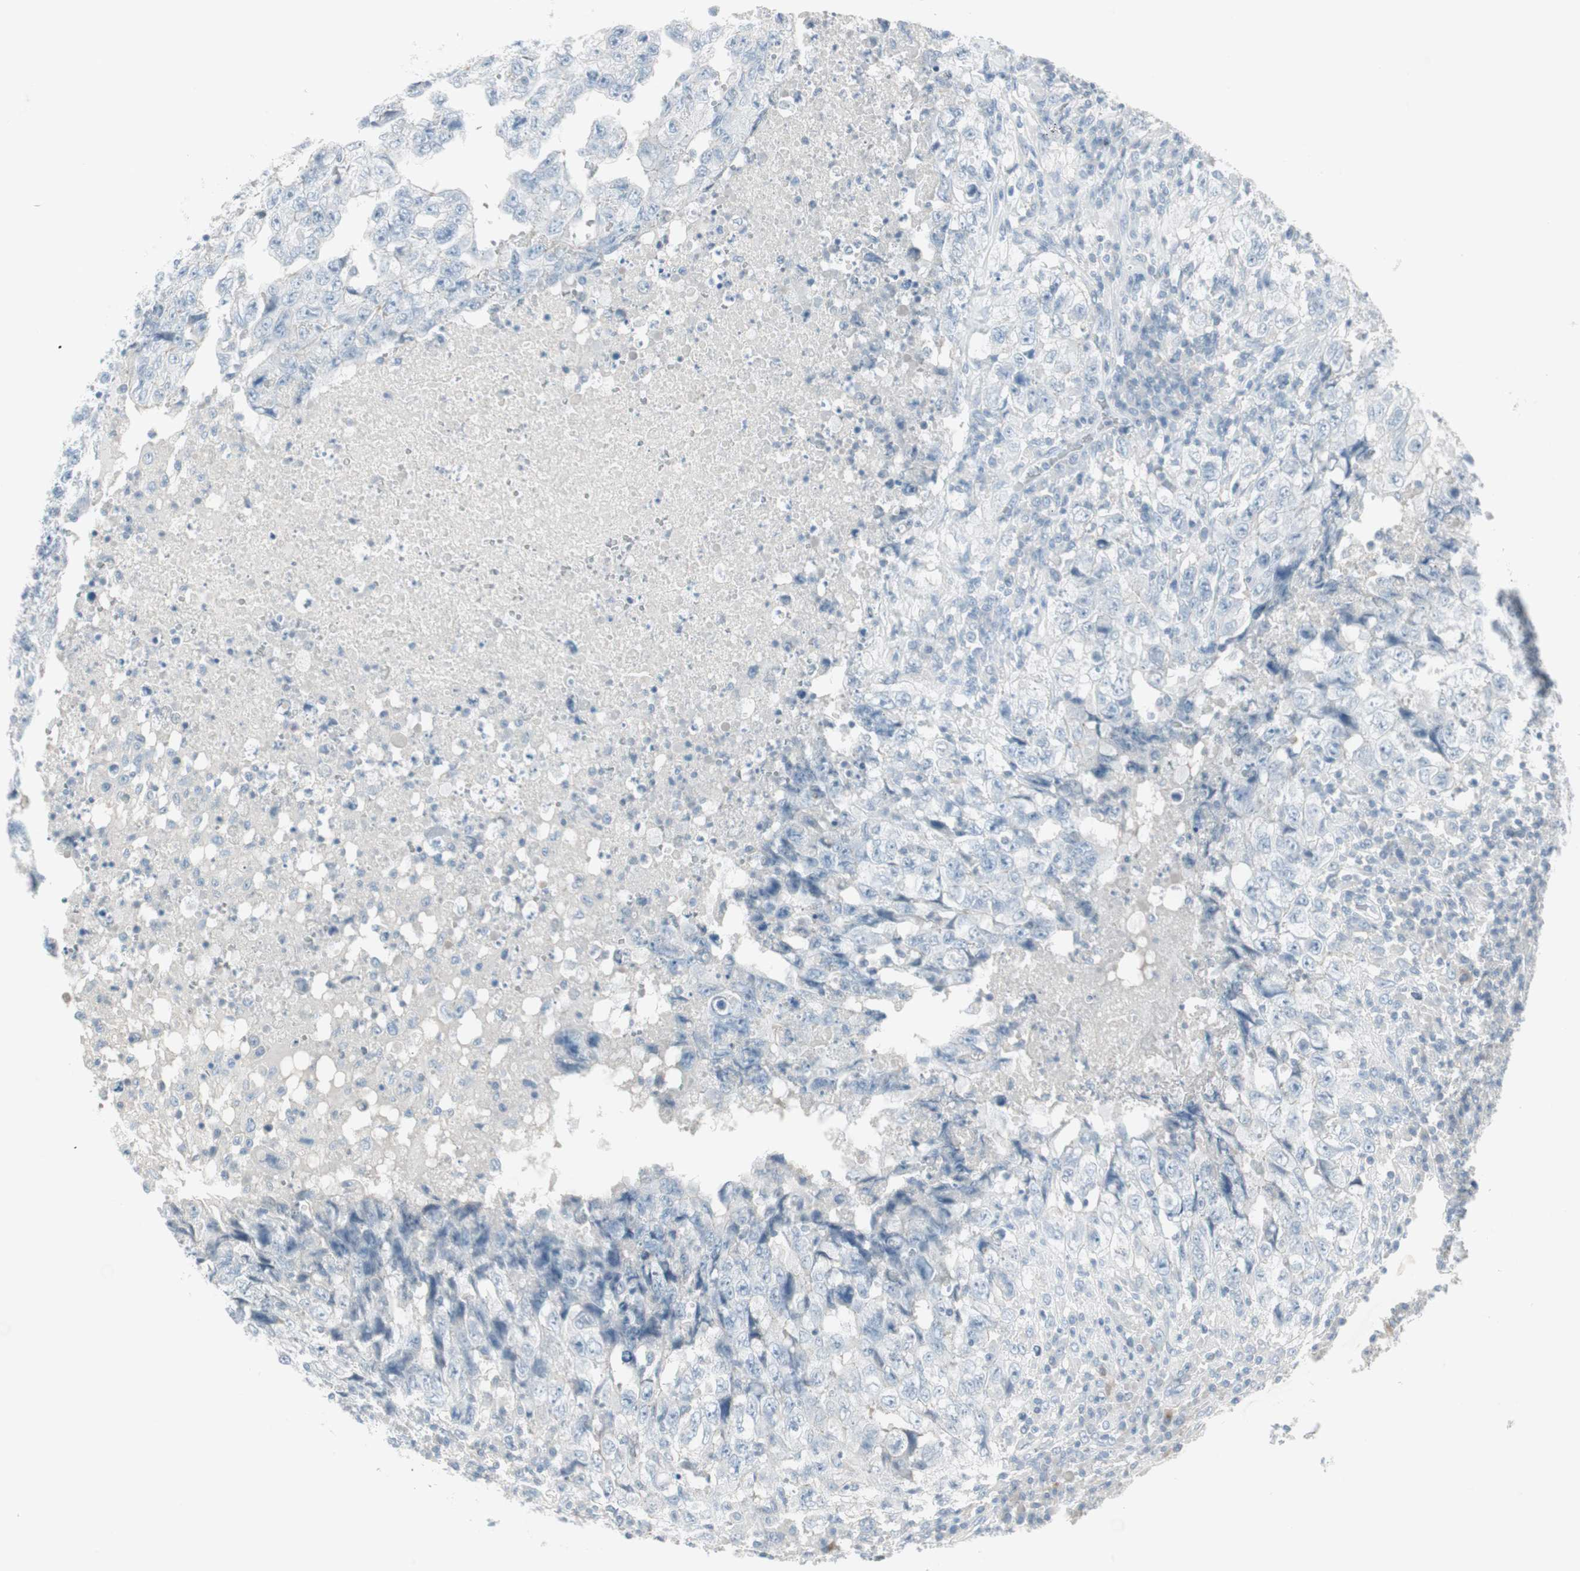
{"staining": {"intensity": "negative", "quantity": "none", "location": "none"}, "tissue": "testis cancer", "cell_type": "Tumor cells", "image_type": "cancer", "snomed": [{"axis": "morphology", "description": "Necrosis, NOS"}, {"axis": "morphology", "description": "Carcinoma, Embryonal, NOS"}, {"axis": "topography", "description": "Testis"}], "caption": "DAB immunohistochemical staining of human testis cancer displays no significant positivity in tumor cells. The staining is performed using DAB (3,3'-diaminobenzidine) brown chromogen with nuclei counter-stained in using hematoxylin.", "gene": "ITLN2", "patient": {"sex": "male", "age": 19}}